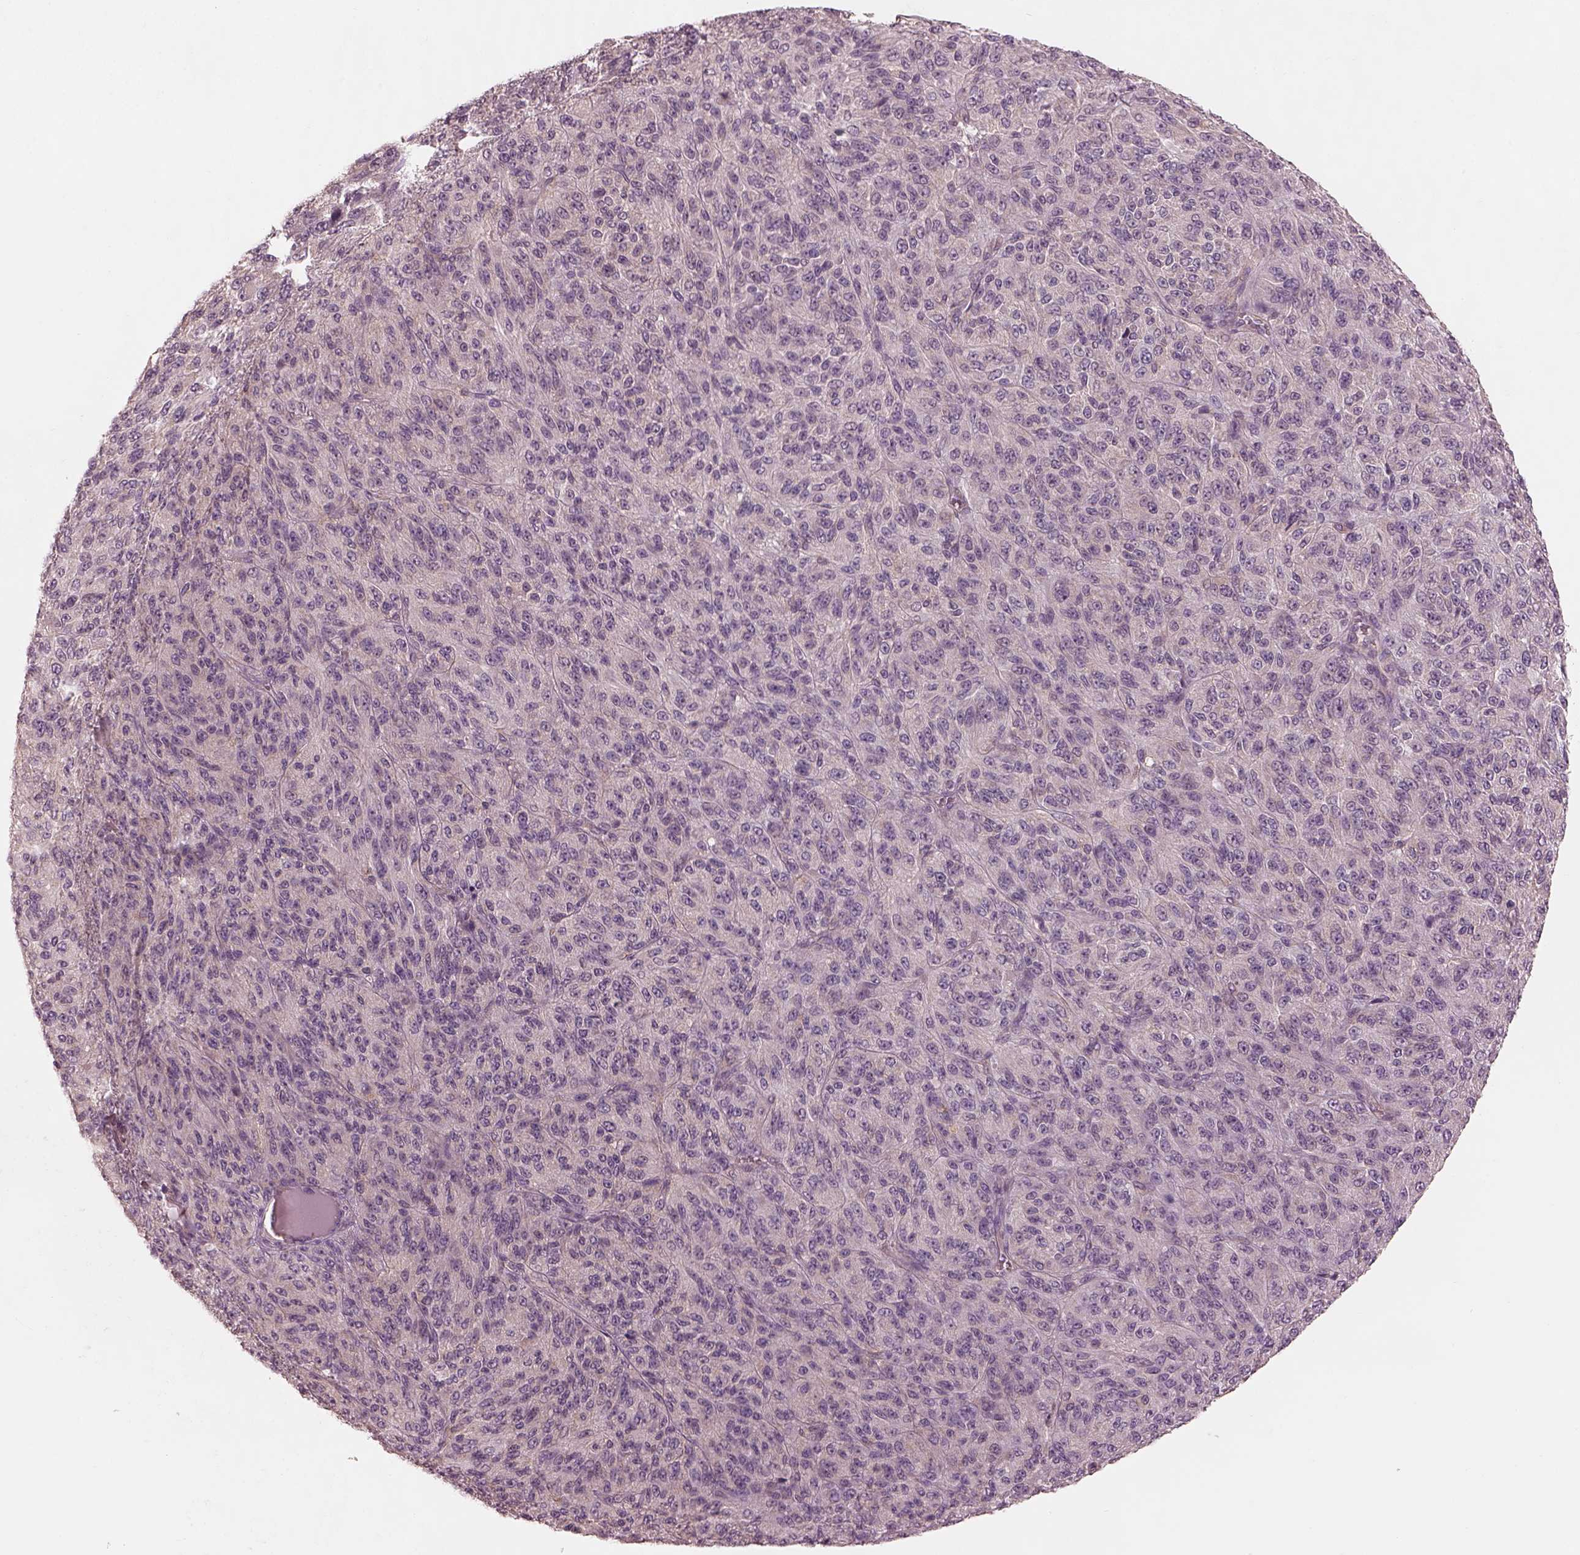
{"staining": {"intensity": "negative", "quantity": "none", "location": "none"}, "tissue": "melanoma", "cell_type": "Tumor cells", "image_type": "cancer", "snomed": [{"axis": "morphology", "description": "Malignant melanoma, Metastatic site"}, {"axis": "topography", "description": "Brain"}], "caption": "Immunohistochemistry (IHC) histopathology image of neoplastic tissue: human malignant melanoma (metastatic site) stained with DAB (3,3'-diaminobenzidine) exhibits no significant protein staining in tumor cells. The staining was performed using DAB to visualize the protein expression in brown, while the nuclei were stained in blue with hematoxylin (Magnification: 20x).", "gene": "PRKACG", "patient": {"sex": "female", "age": 56}}